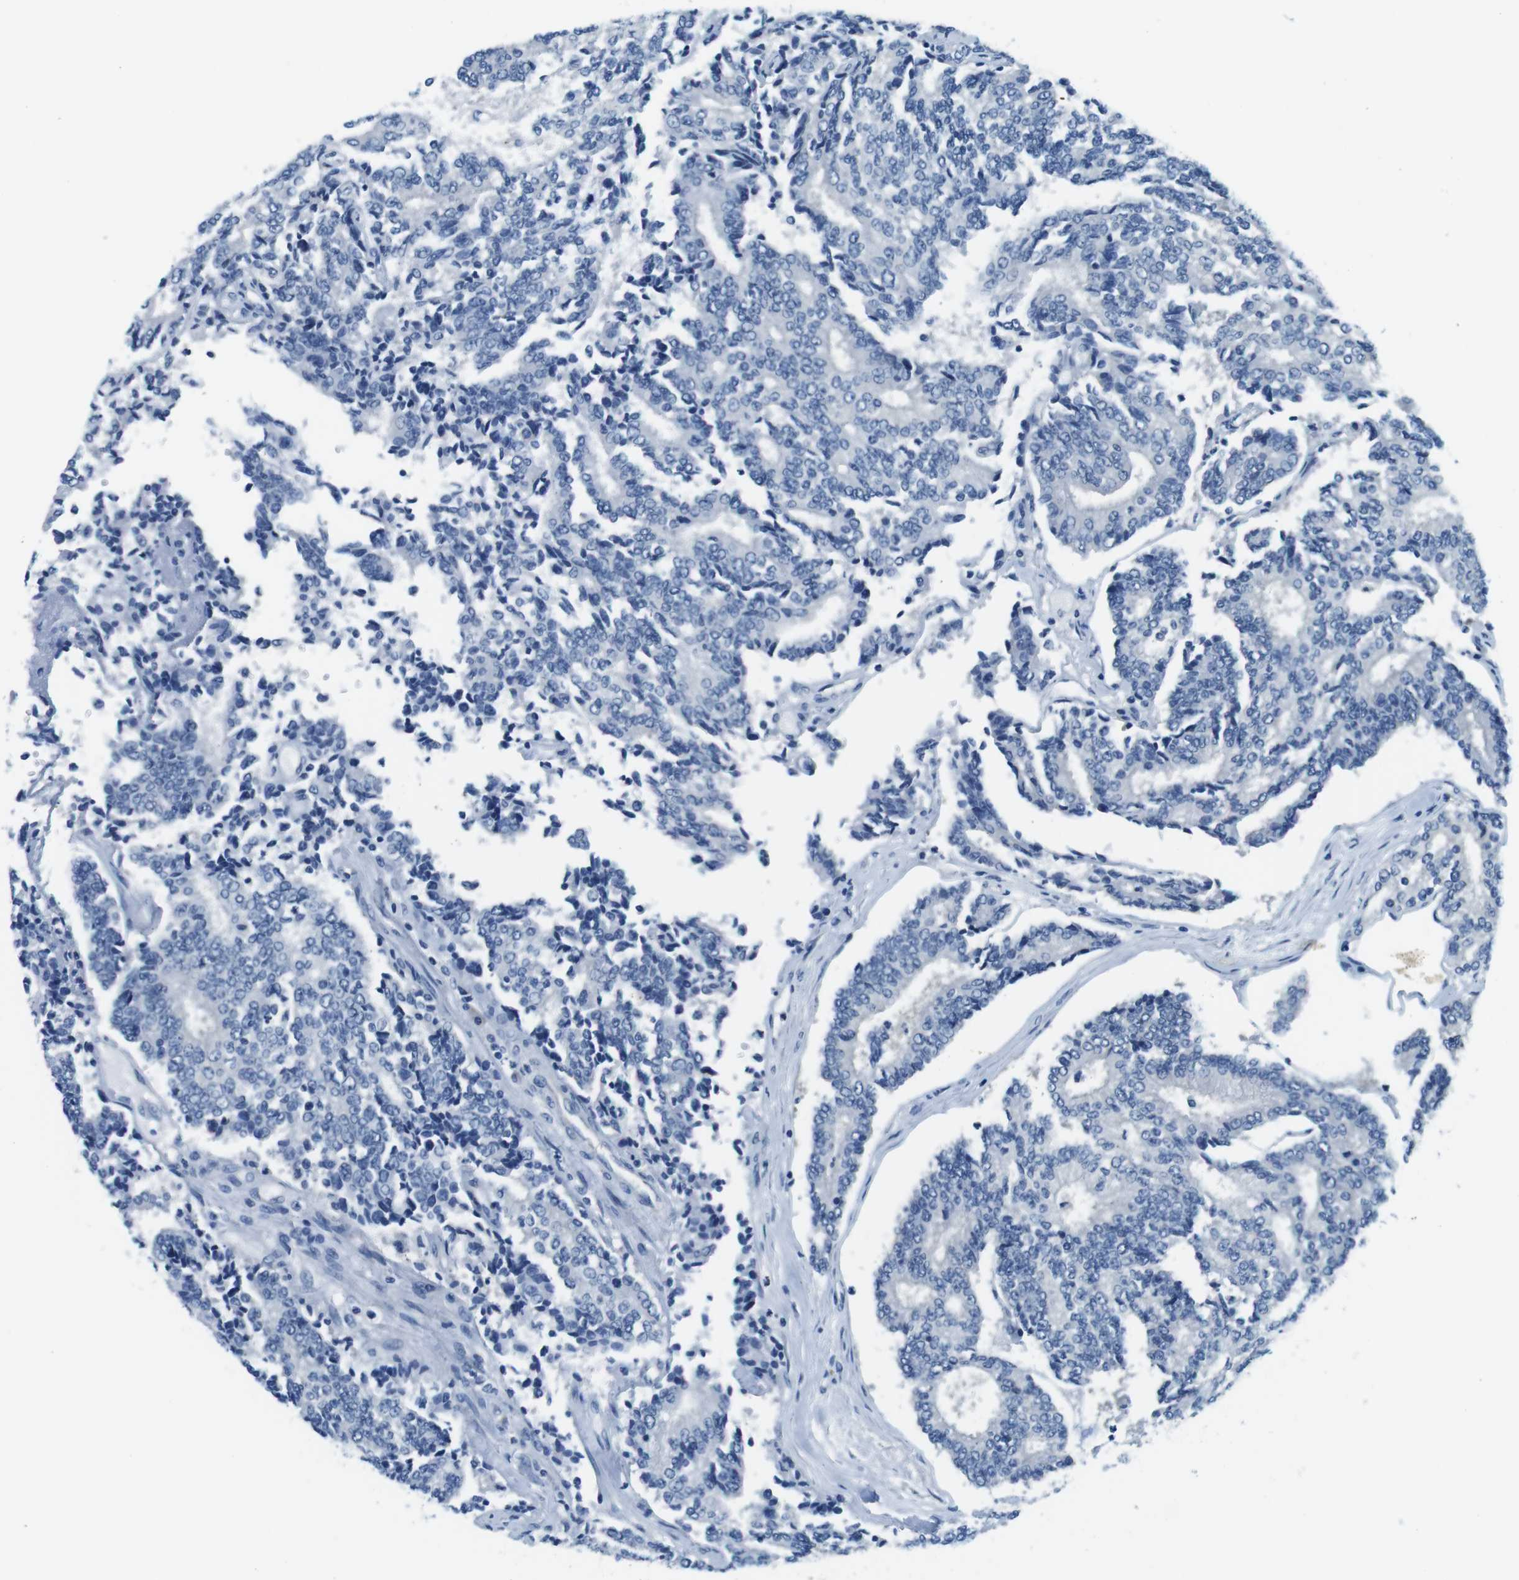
{"staining": {"intensity": "negative", "quantity": "none", "location": "none"}, "tissue": "prostate cancer", "cell_type": "Tumor cells", "image_type": "cancer", "snomed": [{"axis": "morphology", "description": "Normal tissue, NOS"}, {"axis": "morphology", "description": "Adenocarcinoma, High grade"}, {"axis": "topography", "description": "Prostate"}, {"axis": "topography", "description": "Seminal veicle"}], "caption": "A photomicrograph of adenocarcinoma (high-grade) (prostate) stained for a protein shows no brown staining in tumor cells.", "gene": "EIF2B5", "patient": {"sex": "male", "age": 55}}